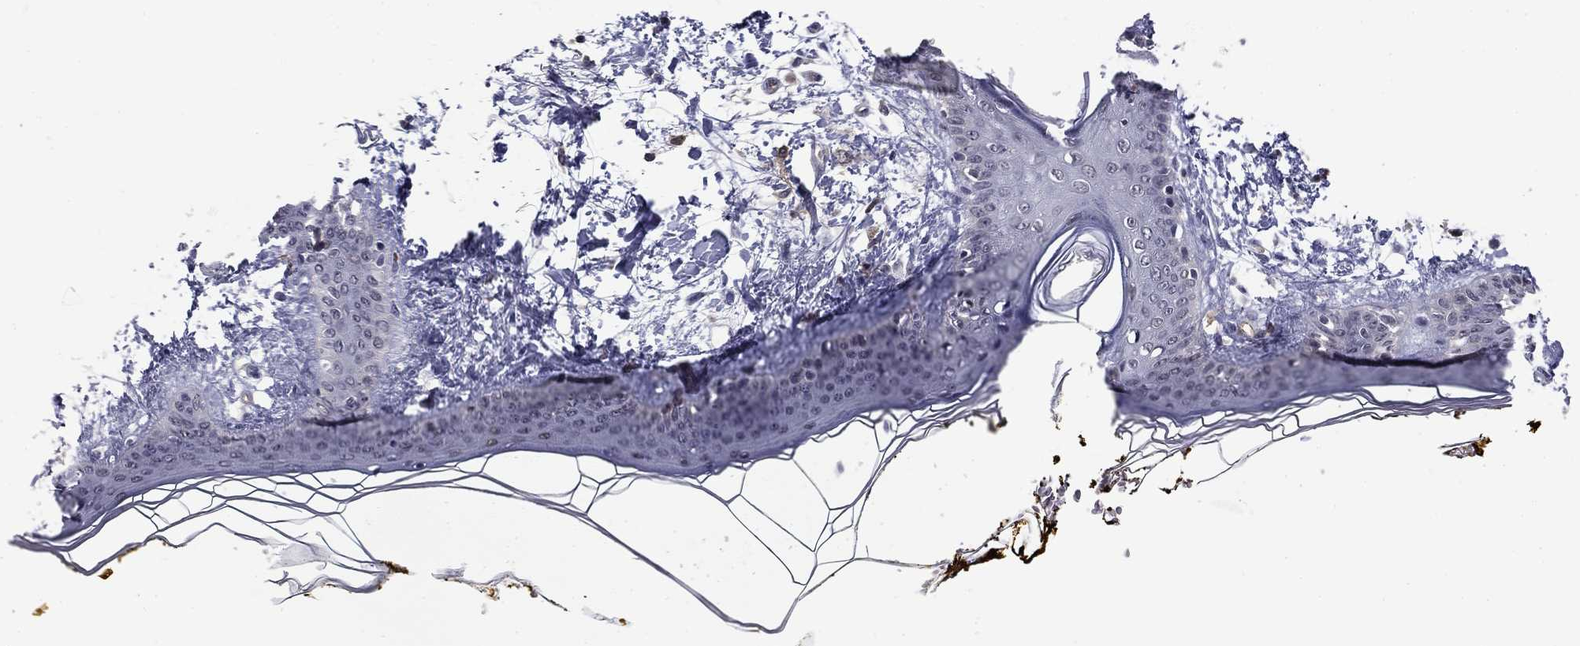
{"staining": {"intensity": "negative", "quantity": "none", "location": "none"}, "tissue": "skin", "cell_type": "Fibroblasts", "image_type": "normal", "snomed": [{"axis": "morphology", "description": "Normal tissue, NOS"}, {"axis": "topography", "description": "Skin"}], "caption": "Human skin stained for a protein using IHC reveals no expression in fibroblasts.", "gene": "PLCB2", "patient": {"sex": "female", "age": 34}}